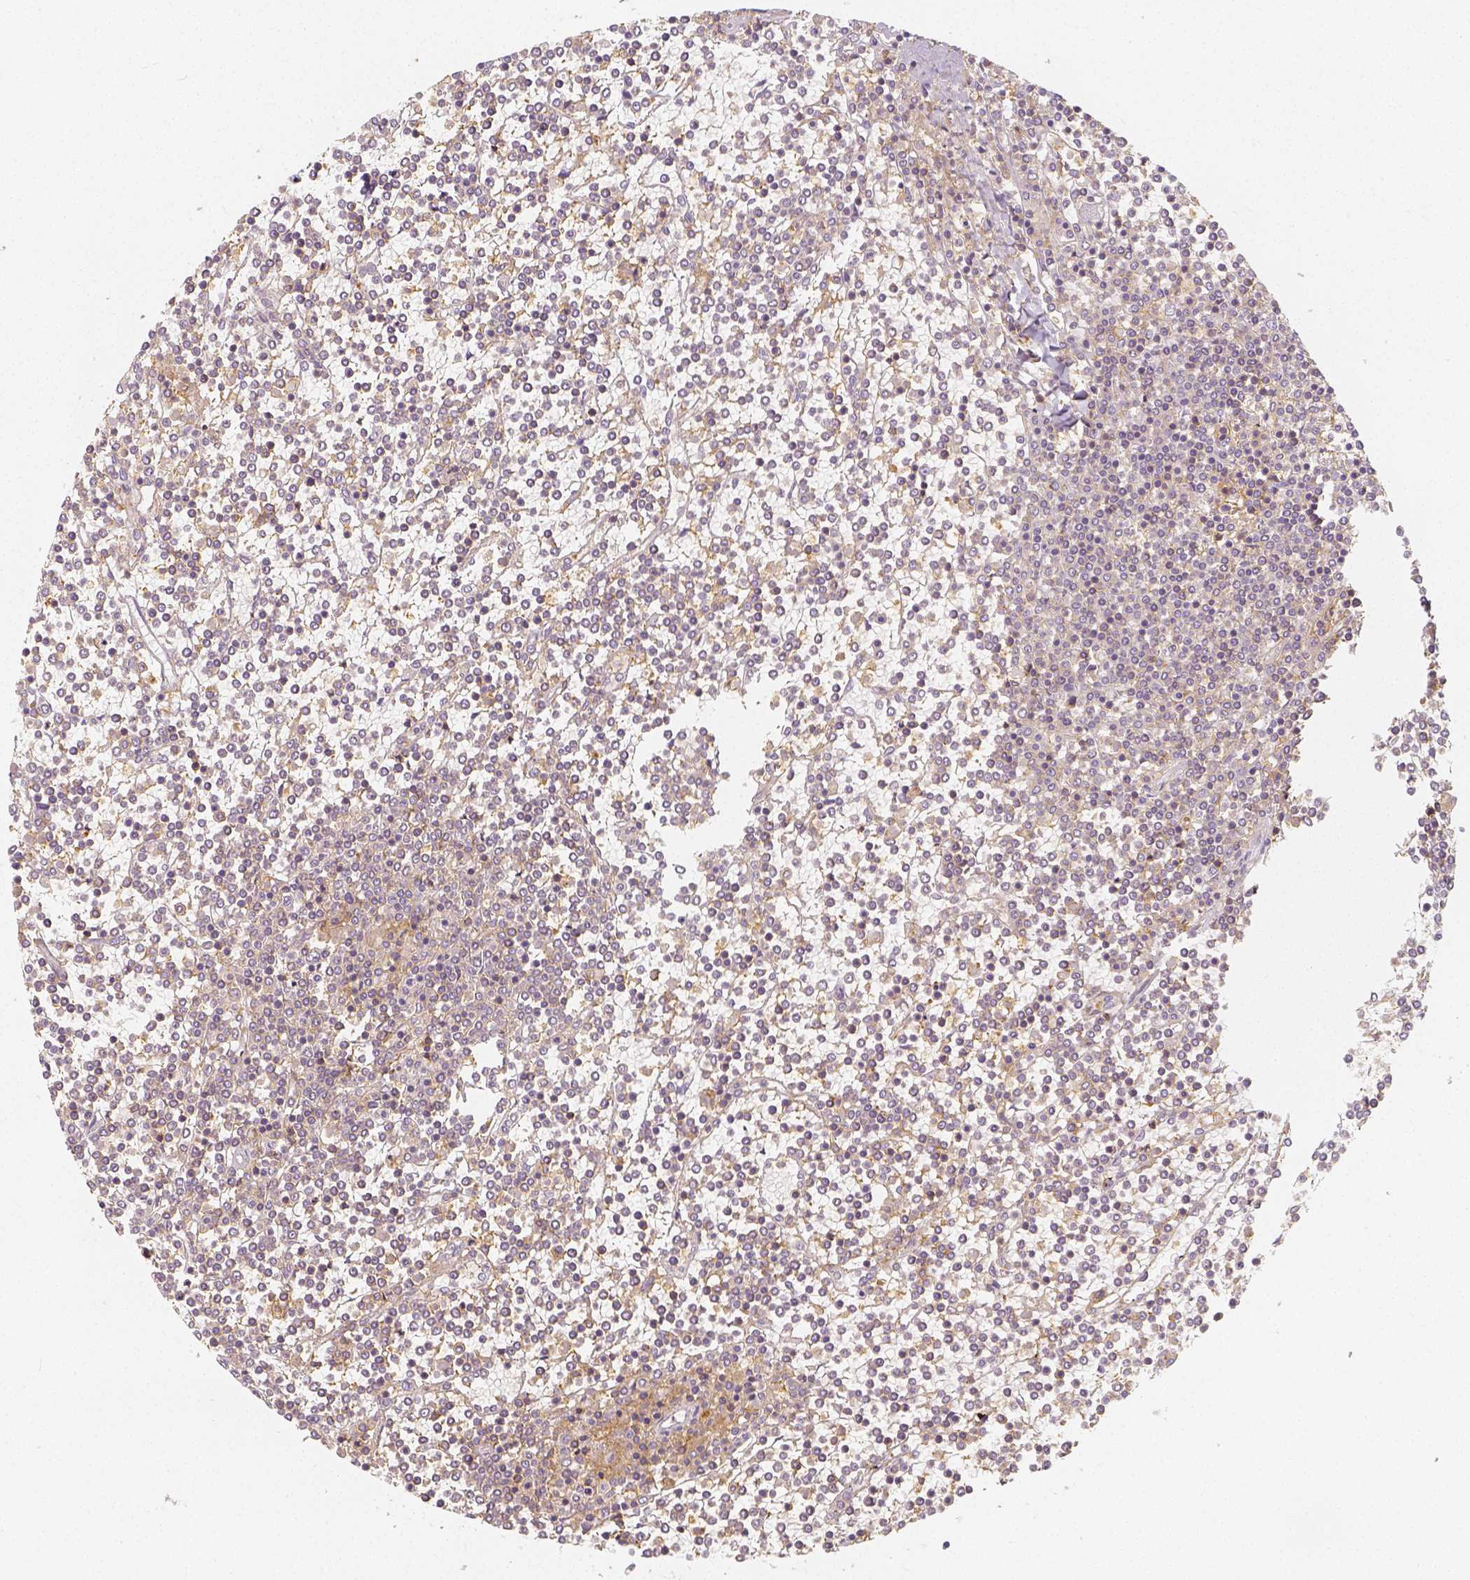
{"staining": {"intensity": "weak", "quantity": ">75%", "location": "cytoplasmic/membranous"}, "tissue": "lymphoma", "cell_type": "Tumor cells", "image_type": "cancer", "snomed": [{"axis": "morphology", "description": "Malignant lymphoma, non-Hodgkin's type, Low grade"}, {"axis": "topography", "description": "Spleen"}], "caption": "DAB (3,3'-diaminobenzidine) immunohistochemical staining of lymphoma shows weak cytoplasmic/membranous protein staining in about >75% of tumor cells.", "gene": "PTPRJ", "patient": {"sex": "female", "age": 19}}